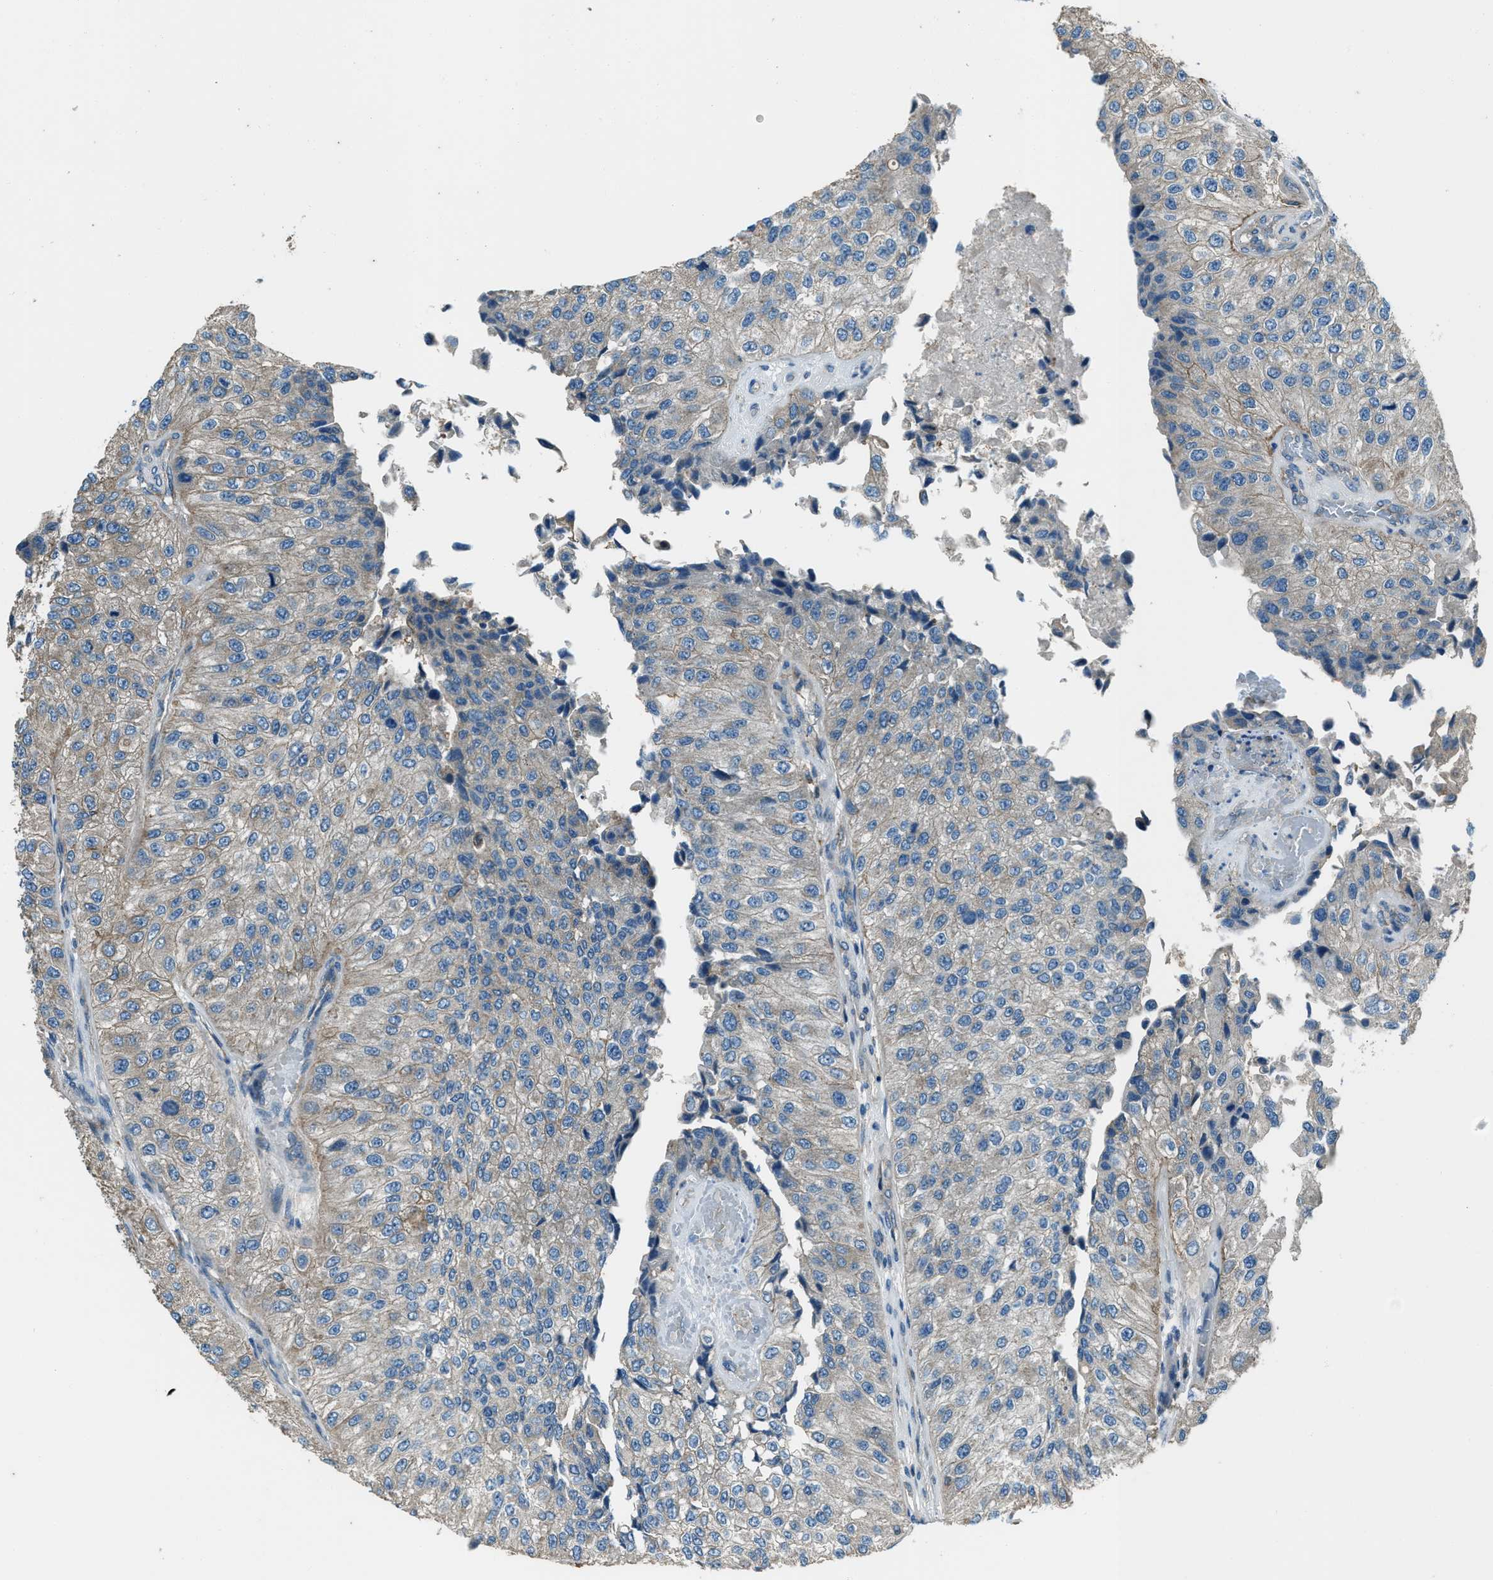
{"staining": {"intensity": "weak", "quantity": "<25%", "location": "cytoplasmic/membranous"}, "tissue": "urothelial cancer", "cell_type": "Tumor cells", "image_type": "cancer", "snomed": [{"axis": "morphology", "description": "Urothelial carcinoma, High grade"}, {"axis": "topography", "description": "Kidney"}, {"axis": "topography", "description": "Urinary bladder"}], "caption": "Human urothelial carcinoma (high-grade) stained for a protein using immunohistochemistry (IHC) reveals no staining in tumor cells.", "gene": "SVIL", "patient": {"sex": "male", "age": 77}}